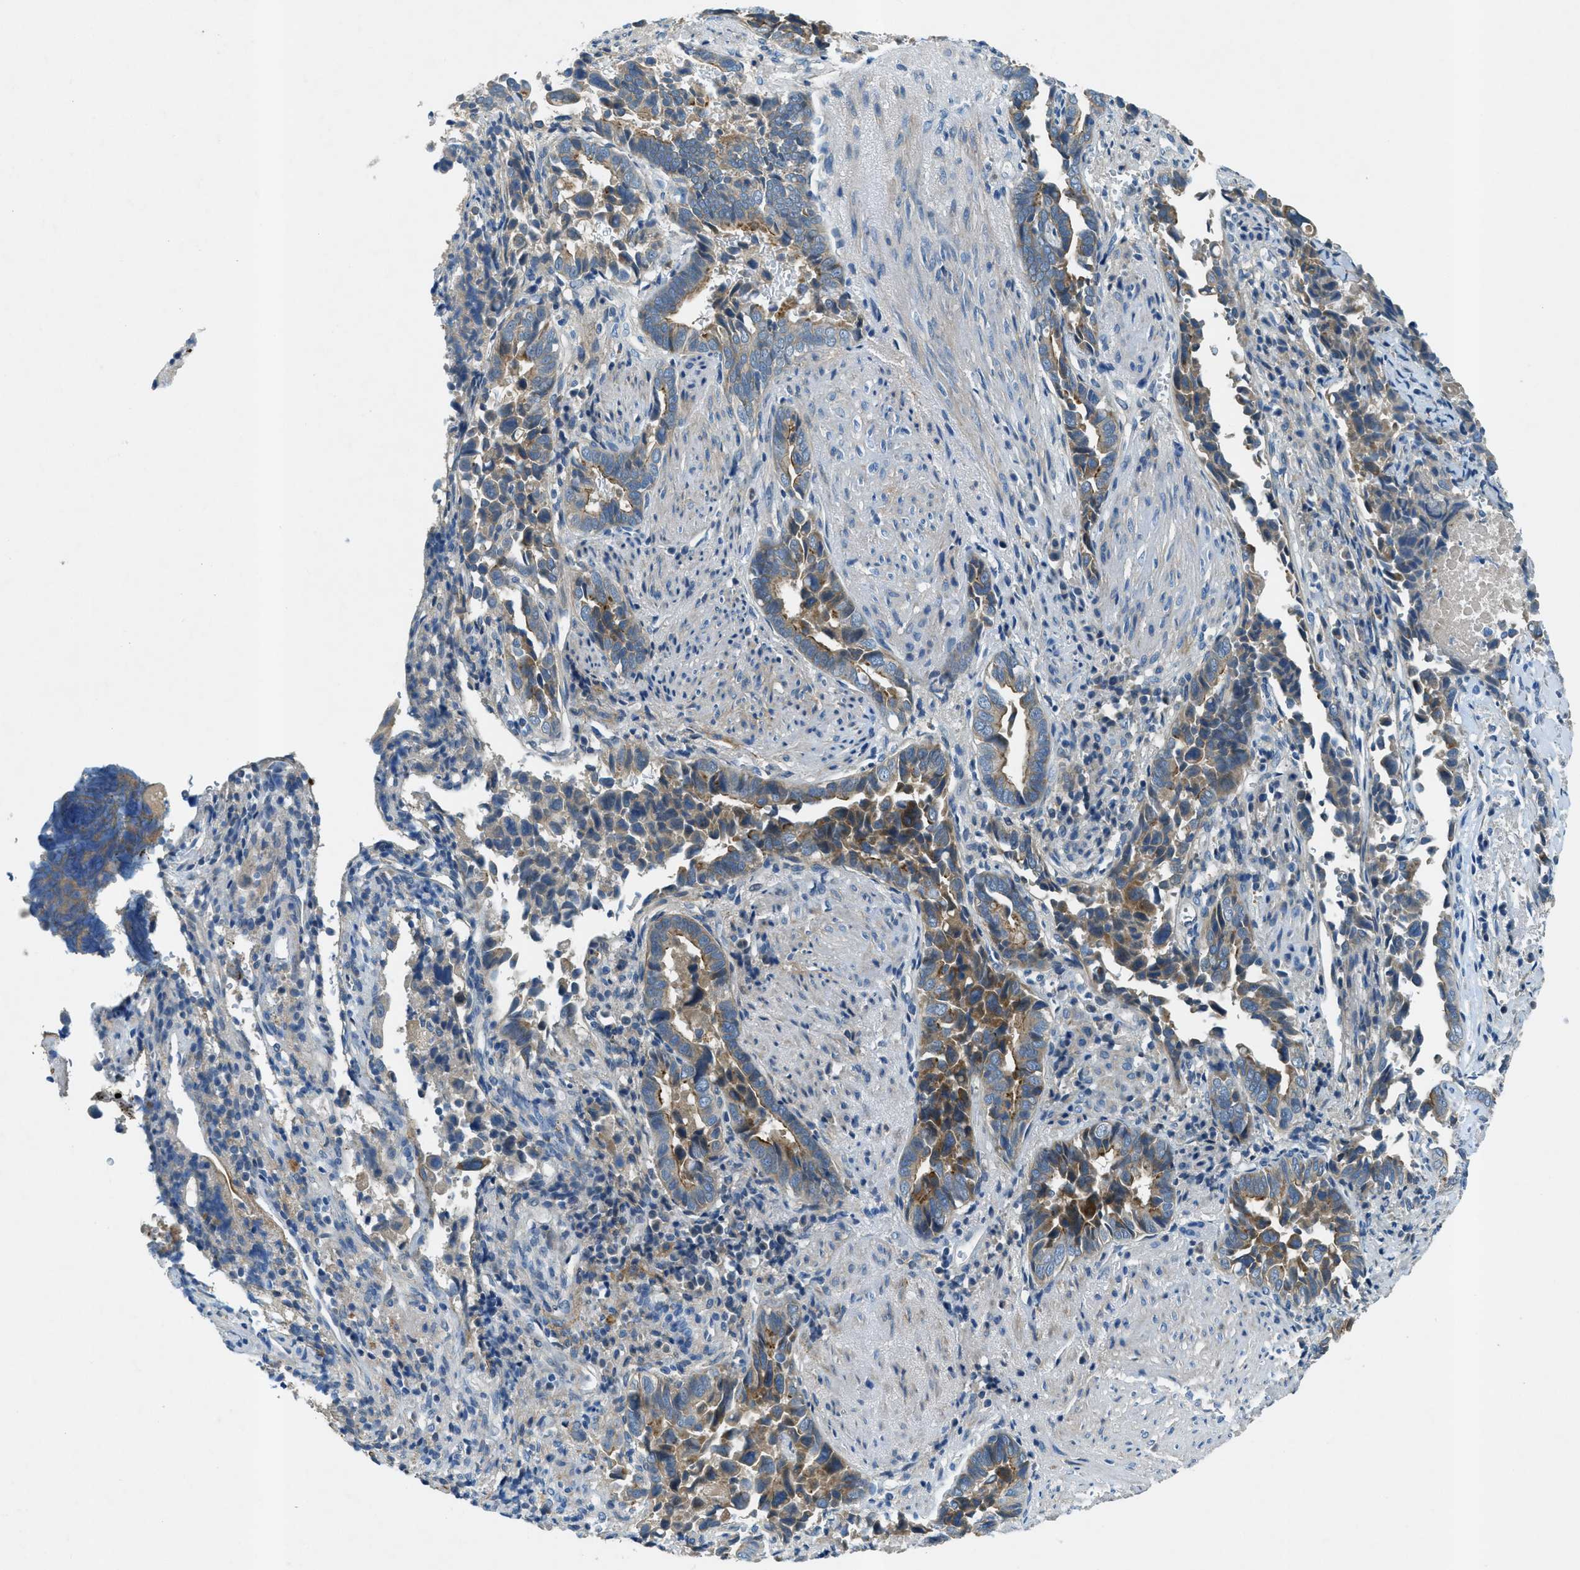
{"staining": {"intensity": "moderate", "quantity": "25%-75%", "location": "cytoplasmic/membranous"}, "tissue": "liver cancer", "cell_type": "Tumor cells", "image_type": "cancer", "snomed": [{"axis": "morphology", "description": "Cholangiocarcinoma"}, {"axis": "topography", "description": "Liver"}], "caption": "Human liver cholangiocarcinoma stained for a protein (brown) demonstrates moderate cytoplasmic/membranous positive expression in approximately 25%-75% of tumor cells.", "gene": "SNX14", "patient": {"sex": "female", "age": 79}}